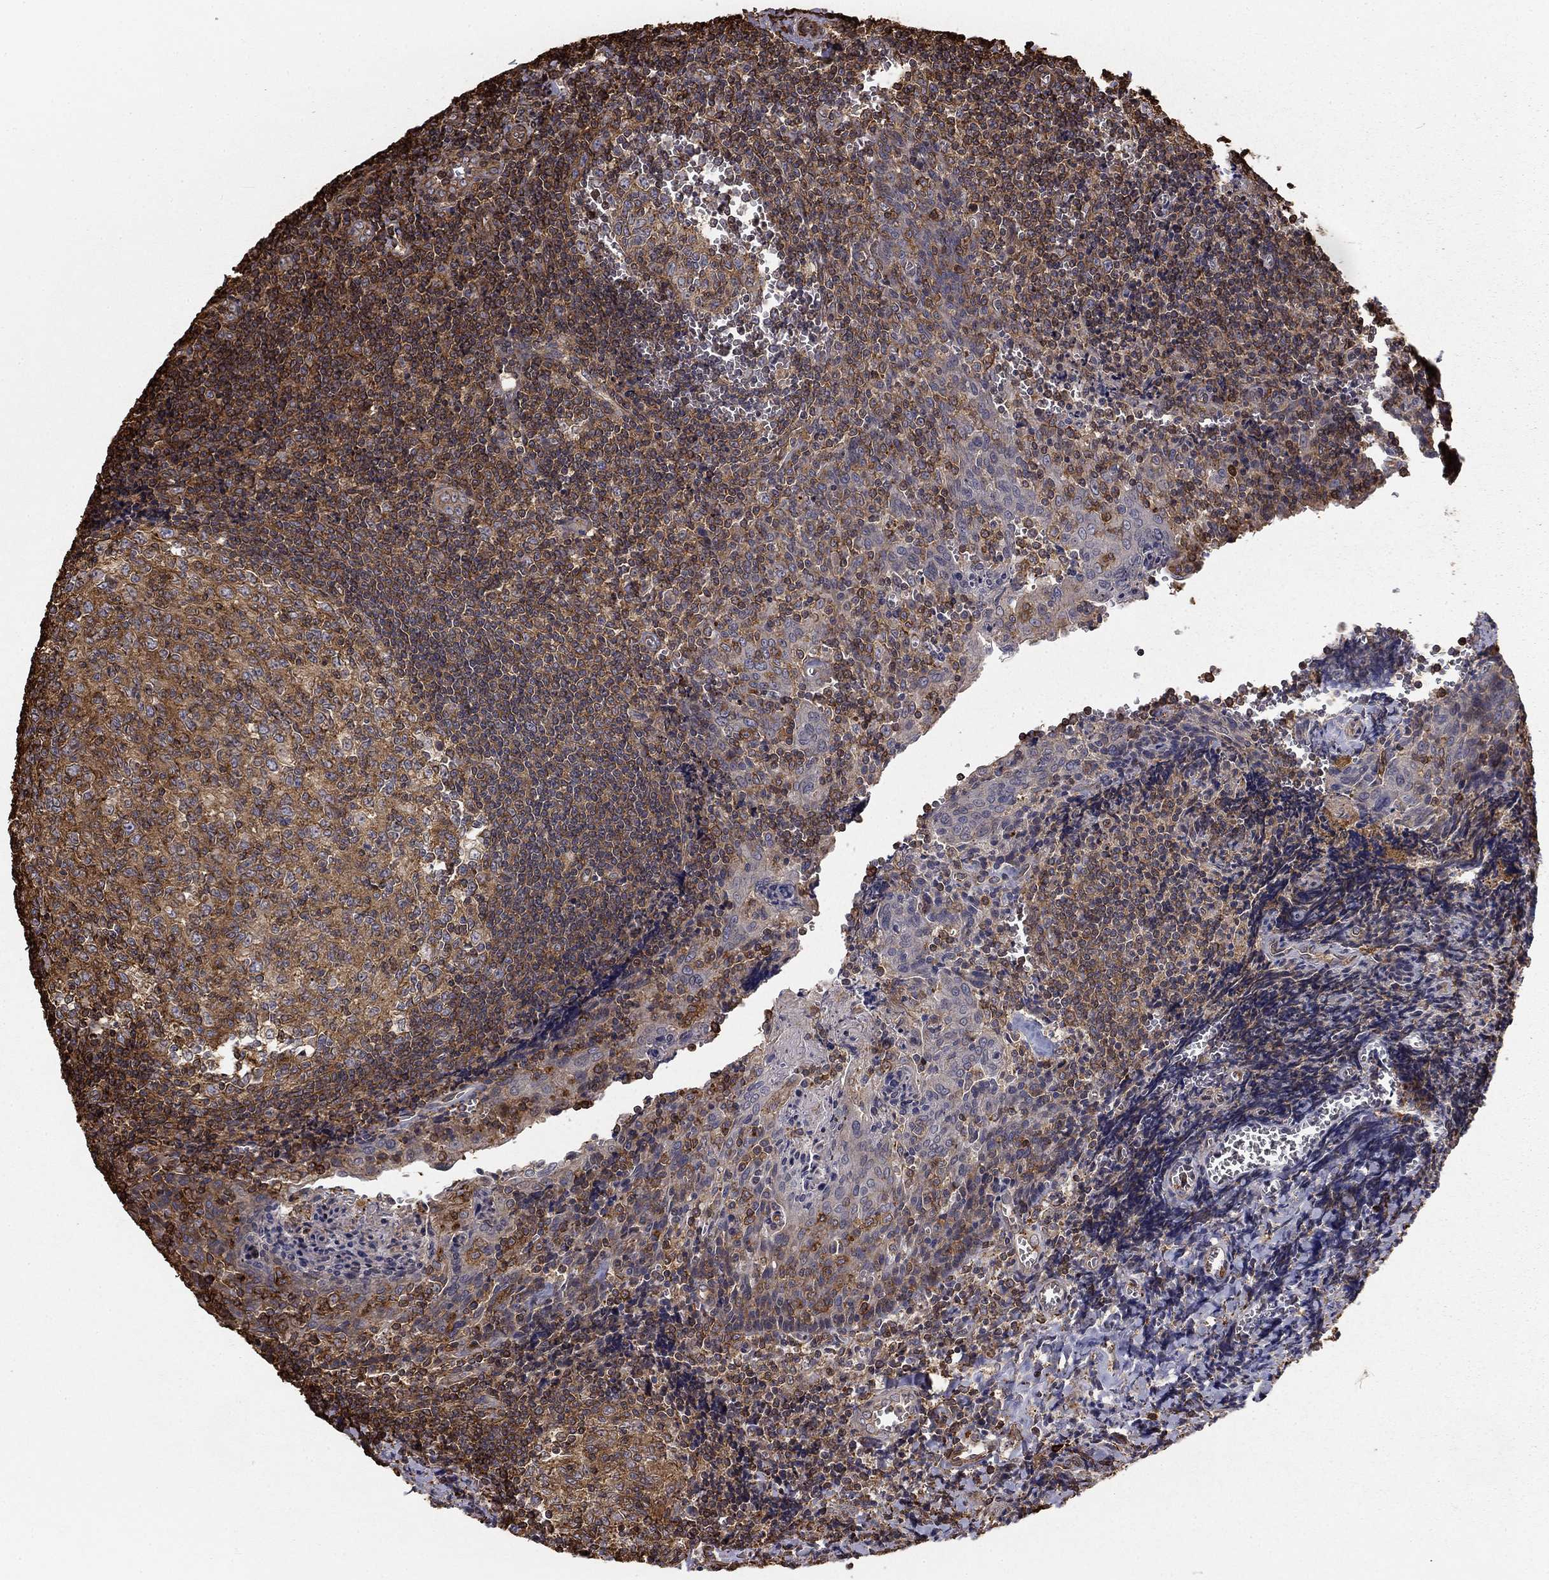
{"staining": {"intensity": "moderate", "quantity": "25%-75%", "location": "cytoplasmic/membranous"}, "tissue": "tonsil", "cell_type": "Germinal center cells", "image_type": "normal", "snomed": [{"axis": "morphology", "description": "Normal tissue, NOS"}, {"axis": "morphology", "description": "Inflammation, NOS"}, {"axis": "topography", "description": "Tonsil"}], "caption": "A high-resolution image shows immunohistochemistry staining of unremarkable tonsil, which demonstrates moderate cytoplasmic/membranous positivity in approximately 25%-75% of germinal center cells. (brown staining indicates protein expression, while blue staining denotes nuclei).", "gene": "HABP4", "patient": {"sex": "female", "age": 31}}